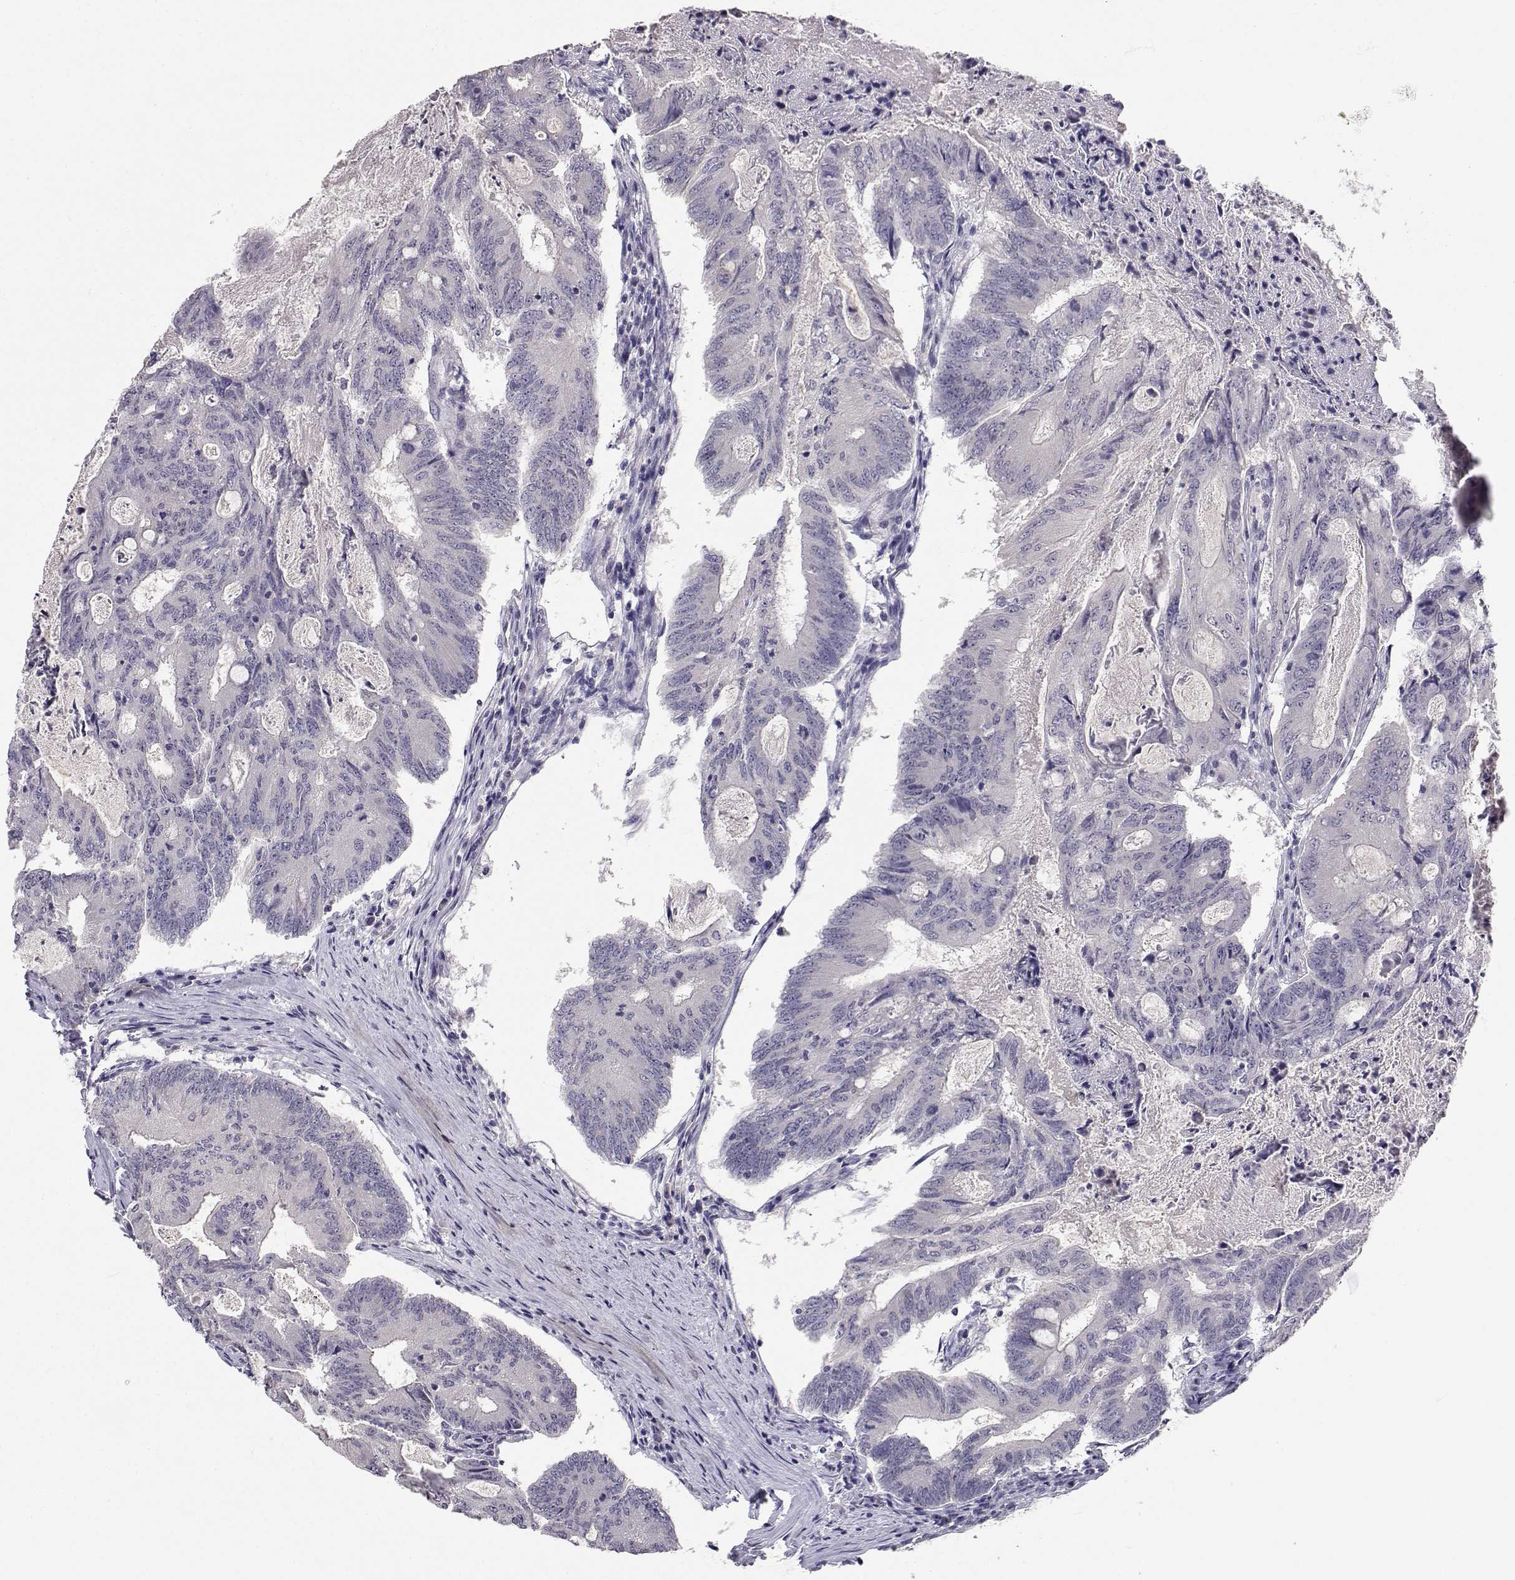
{"staining": {"intensity": "negative", "quantity": "none", "location": "none"}, "tissue": "colorectal cancer", "cell_type": "Tumor cells", "image_type": "cancer", "snomed": [{"axis": "morphology", "description": "Adenocarcinoma, NOS"}, {"axis": "topography", "description": "Colon"}], "caption": "Immunohistochemistry histopathology image of human colorectal cancer stained for a protein (brown), which reveals no staining in tumor cells.", "gene": "SLC6A3", "patient": {"sex": "female", "age": 70}}